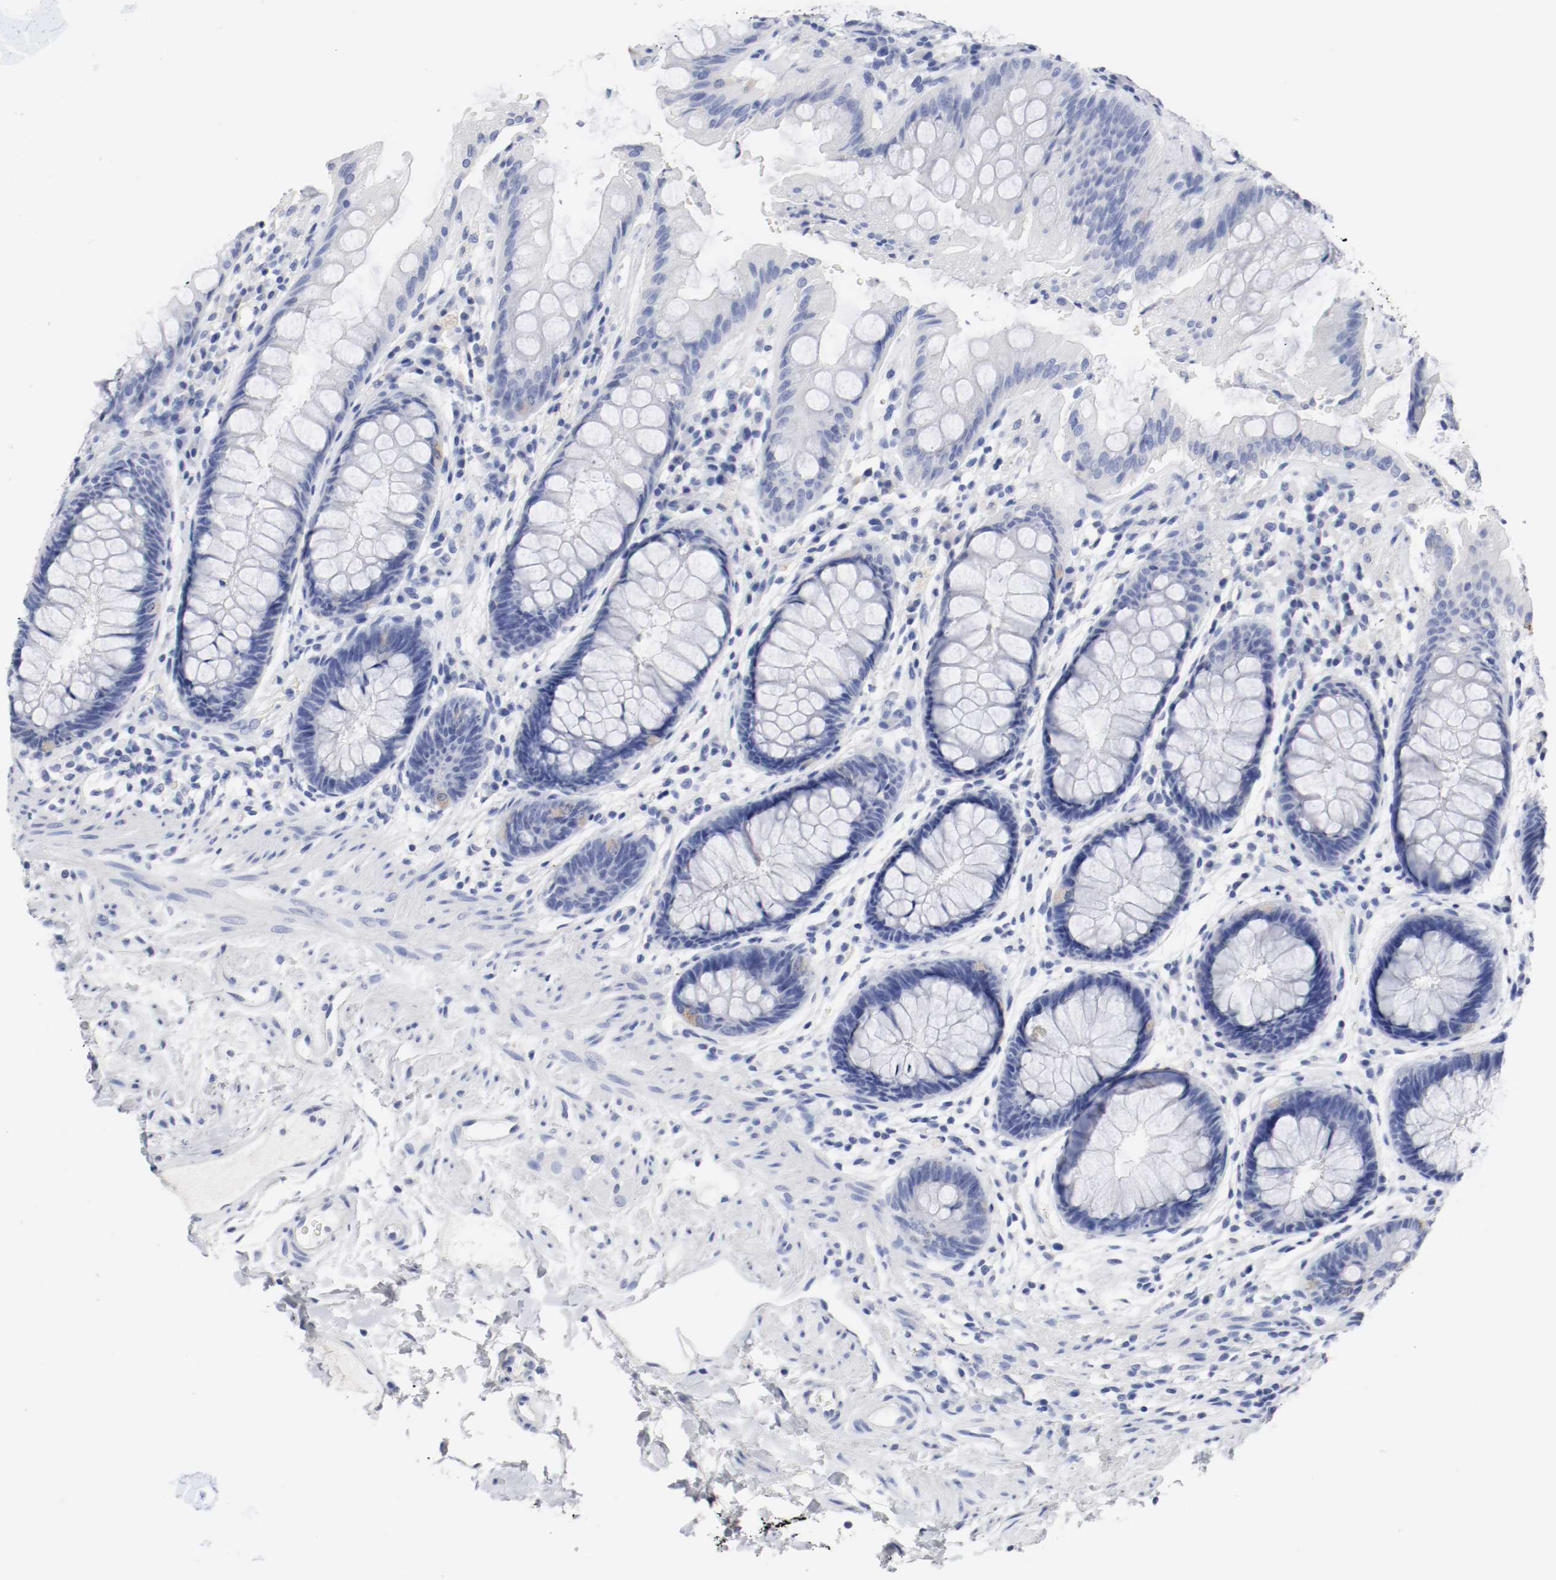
{"staining": {"intensity": "negative", "quantity": "none", "location": "none"}, "tissue": "rectum", "cell_type": "Glandular cells", "image_type": "normal", "snomed": [{"axis": "morphology", "description": "Normal tissue, NOS"}, {"axis": "topography", "description": "Rectum"}], "caption": "This is a micrograph of IHC staining of benign rectum, which shows no staining in glandular cells. (Immunohistochemistry (ihc), brightfield microscopy, high magnification).", "gene": "GAD1", "patient": {"sex": "female", "age": 46}}